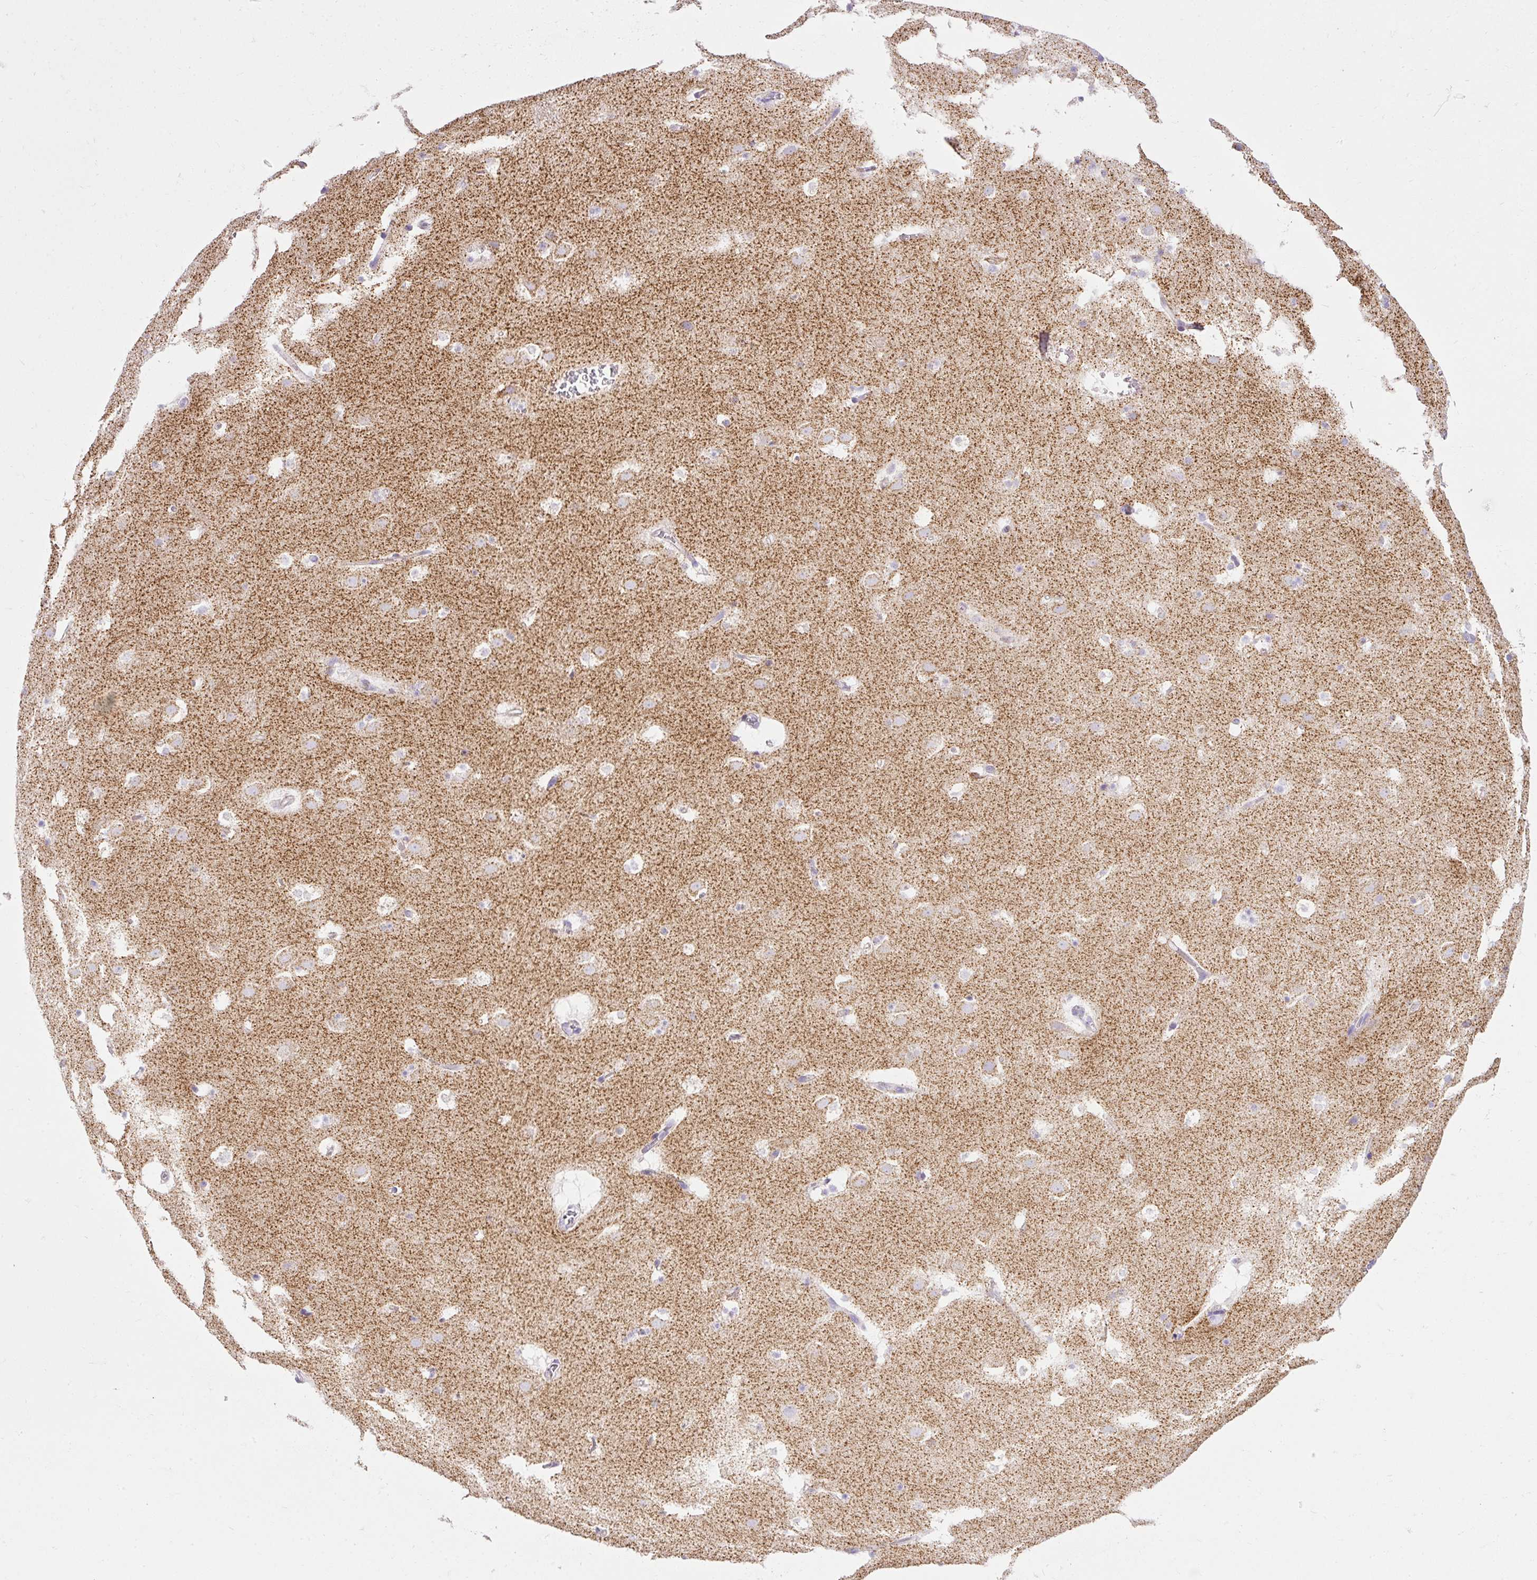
{"staining": {"intensity": "moderate", "quantity": "<25%", "location": "cytoplasmic/membranous"}, "tissue": "caudate", "cell_type": "Glial cells", "image_type": "normal", "snomed": [{"axis": "morphology", "description": "Normal tissue, NOS"}, {"axis": "topography", "description": "Lateral ventricle wall"}], "caption": "This micrograph demonstrates unremarkable caudate stained with IHC to label a protein in brown. The cytoplasmic/membranous of glial cells show moderate positivity for the protein. Nuclei are counter-stained blue.", "gene": "PLPP2", "patient": {"sex": "male", "age": 37}}